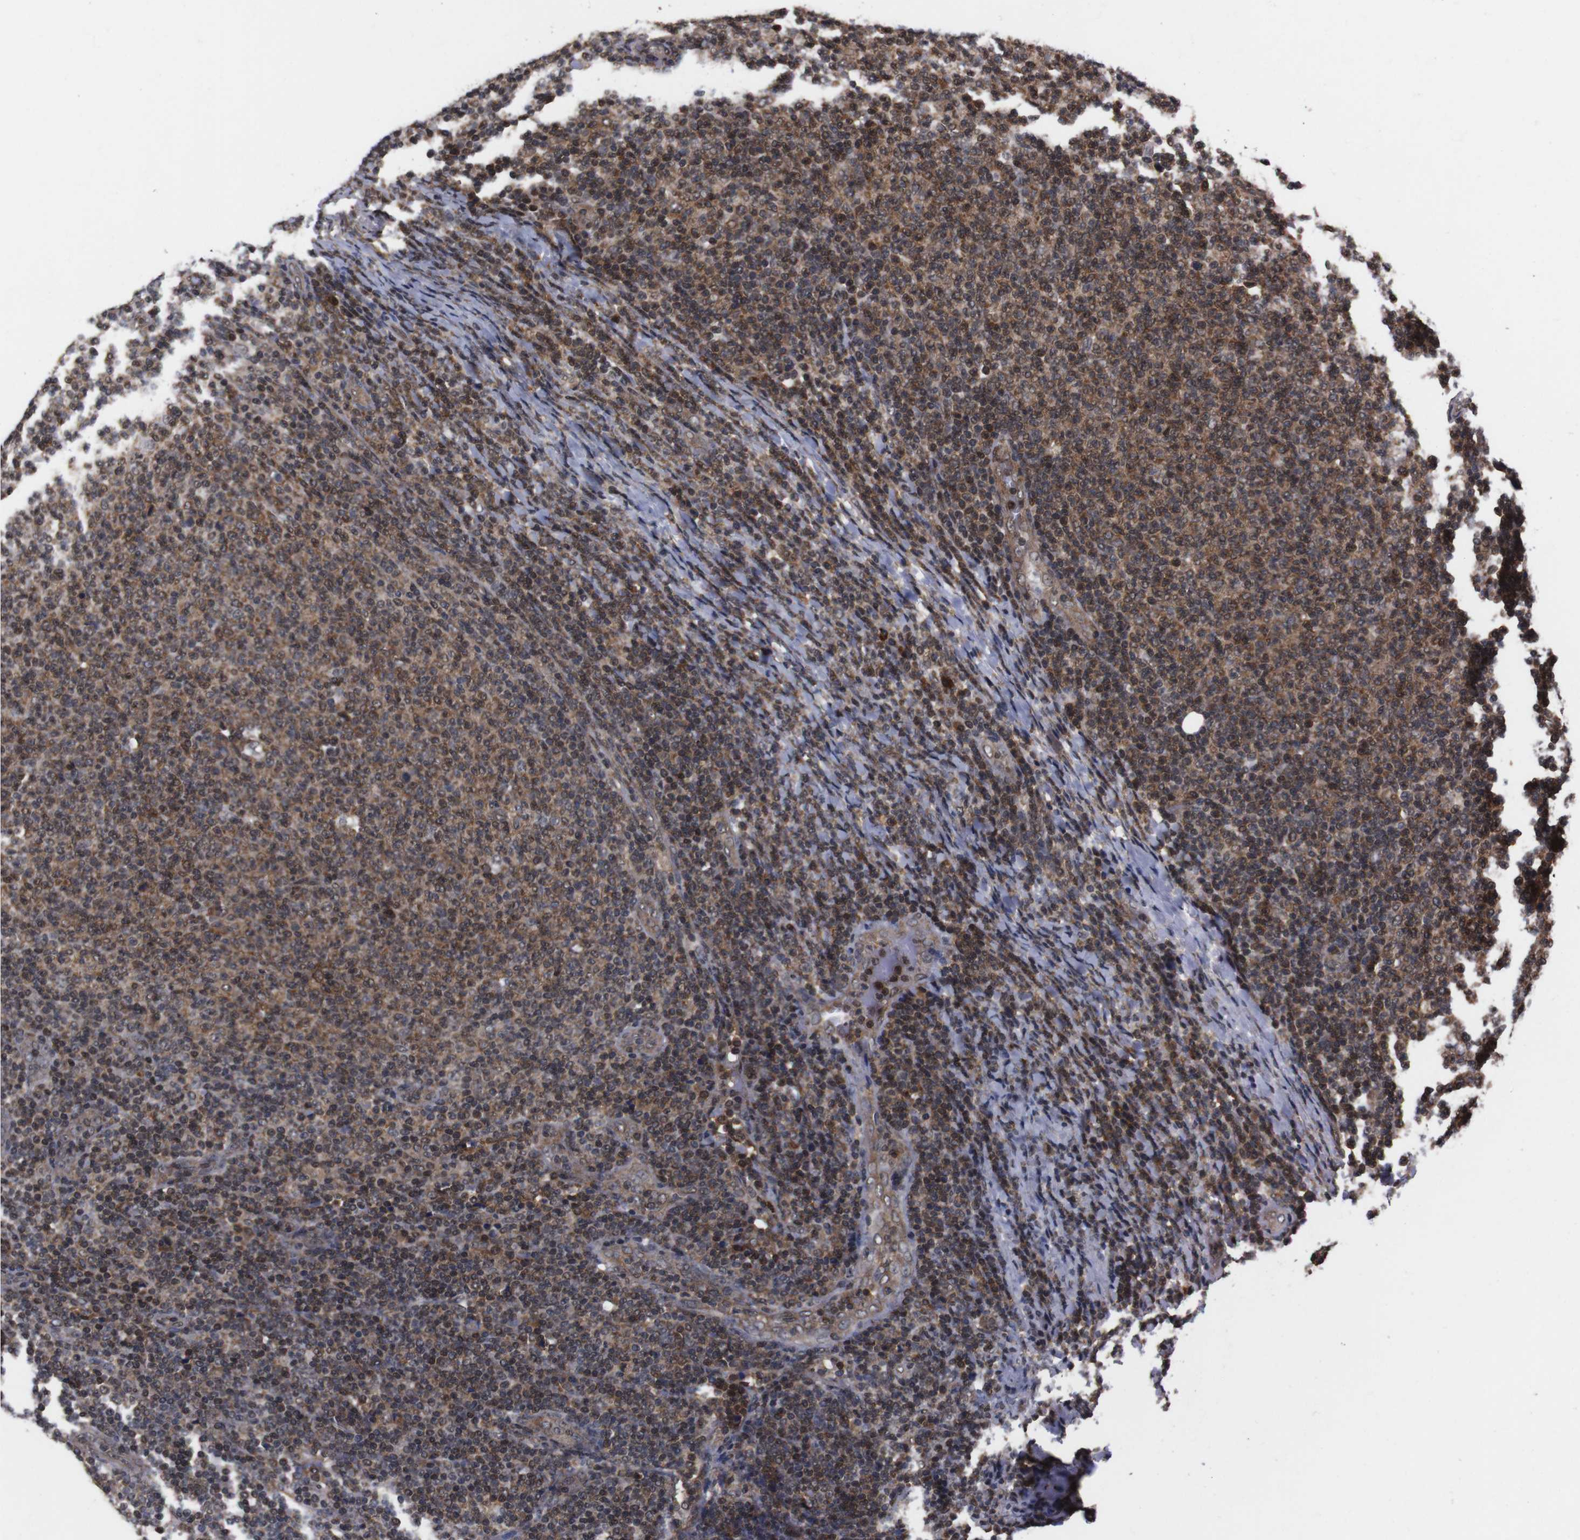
{"staining": {"intensity": "moderate", "quantity": ">75%", "location": "cytoplasmic/membranous,nuclear"}, "tissue": "lymphoma", "cell_type": "Tumor cells", "image_type": "cancer", "snomed": [{"axis": "morphology", "description": "Malignant lymphoma, non-Hodgkin's type, Low grade"}, {"axis": "topography", "description": "Lymph node"}], "caption": "An IHC image of neoplastic tissue is shown. Protein staining in brown shows moderate cytoplasmic/membranous and nuclear positivity in lymphoma within tumor cells. The protein is shown in brown color, while the nuclei are stained blue.", "gene": "UBQLN2", "patient": {"sex": "male", "age": 66}}